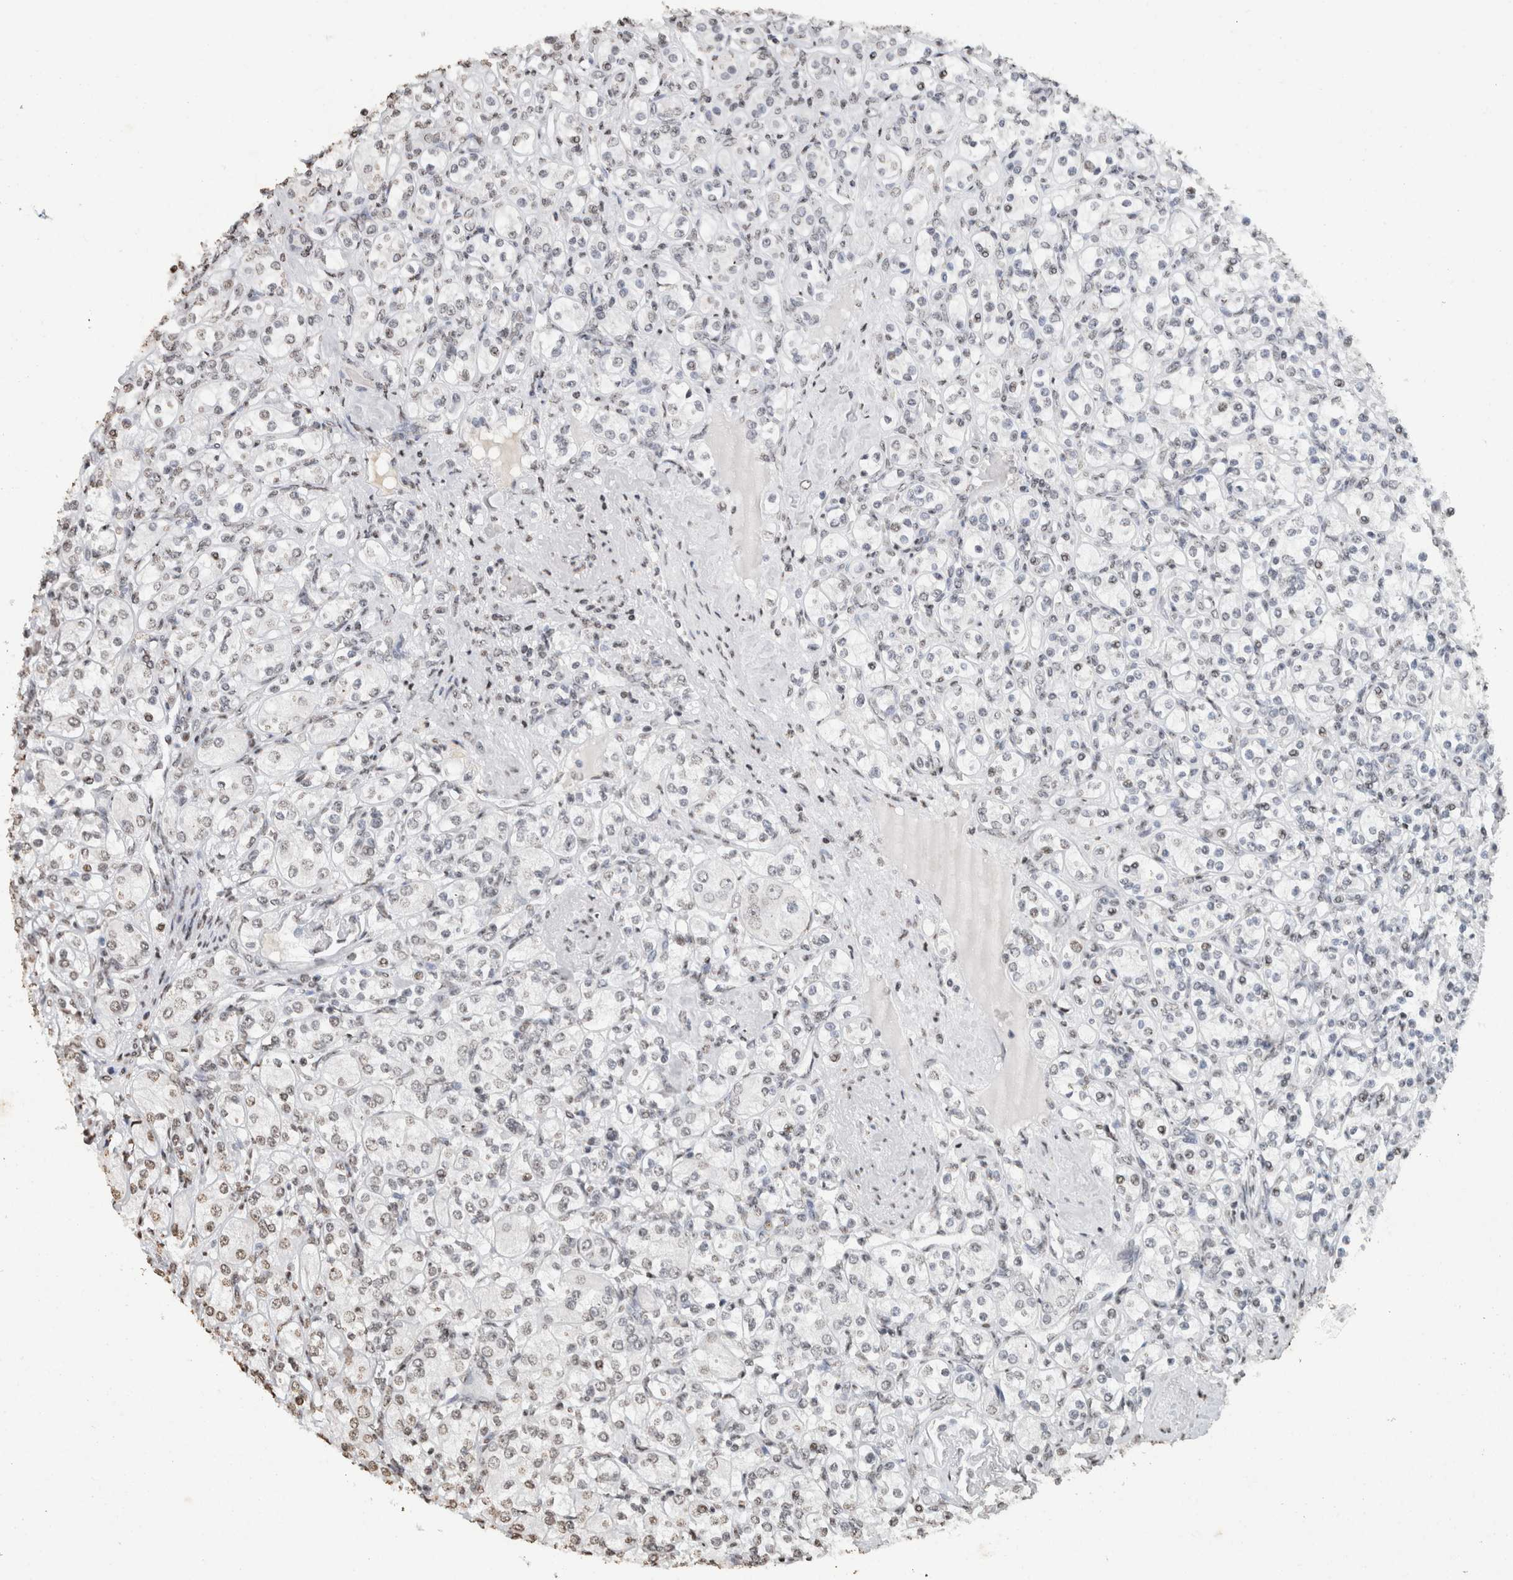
{"staining": {"intensity": "weak", "quantity": "25%-75%", "location": "nuclear"}, "tissue": "renal cancer", "cell_type": "Tumor cells", "image_type": "cancer", "snomed": [{"axis": "morphology", "description": "Adenocarcinoma, NOS"}, {"axis": "topography", "description": "Kidney"}], "caption": "Renal adenocarcinoma was stained to show a protein in brown. There is low levels of weak nuclear expression in approximately 25%-75% of tumor cells. Nuclei are stained in blue.", "gene": "CNTN1", "patient": {"sex": "male", "age": 77}}